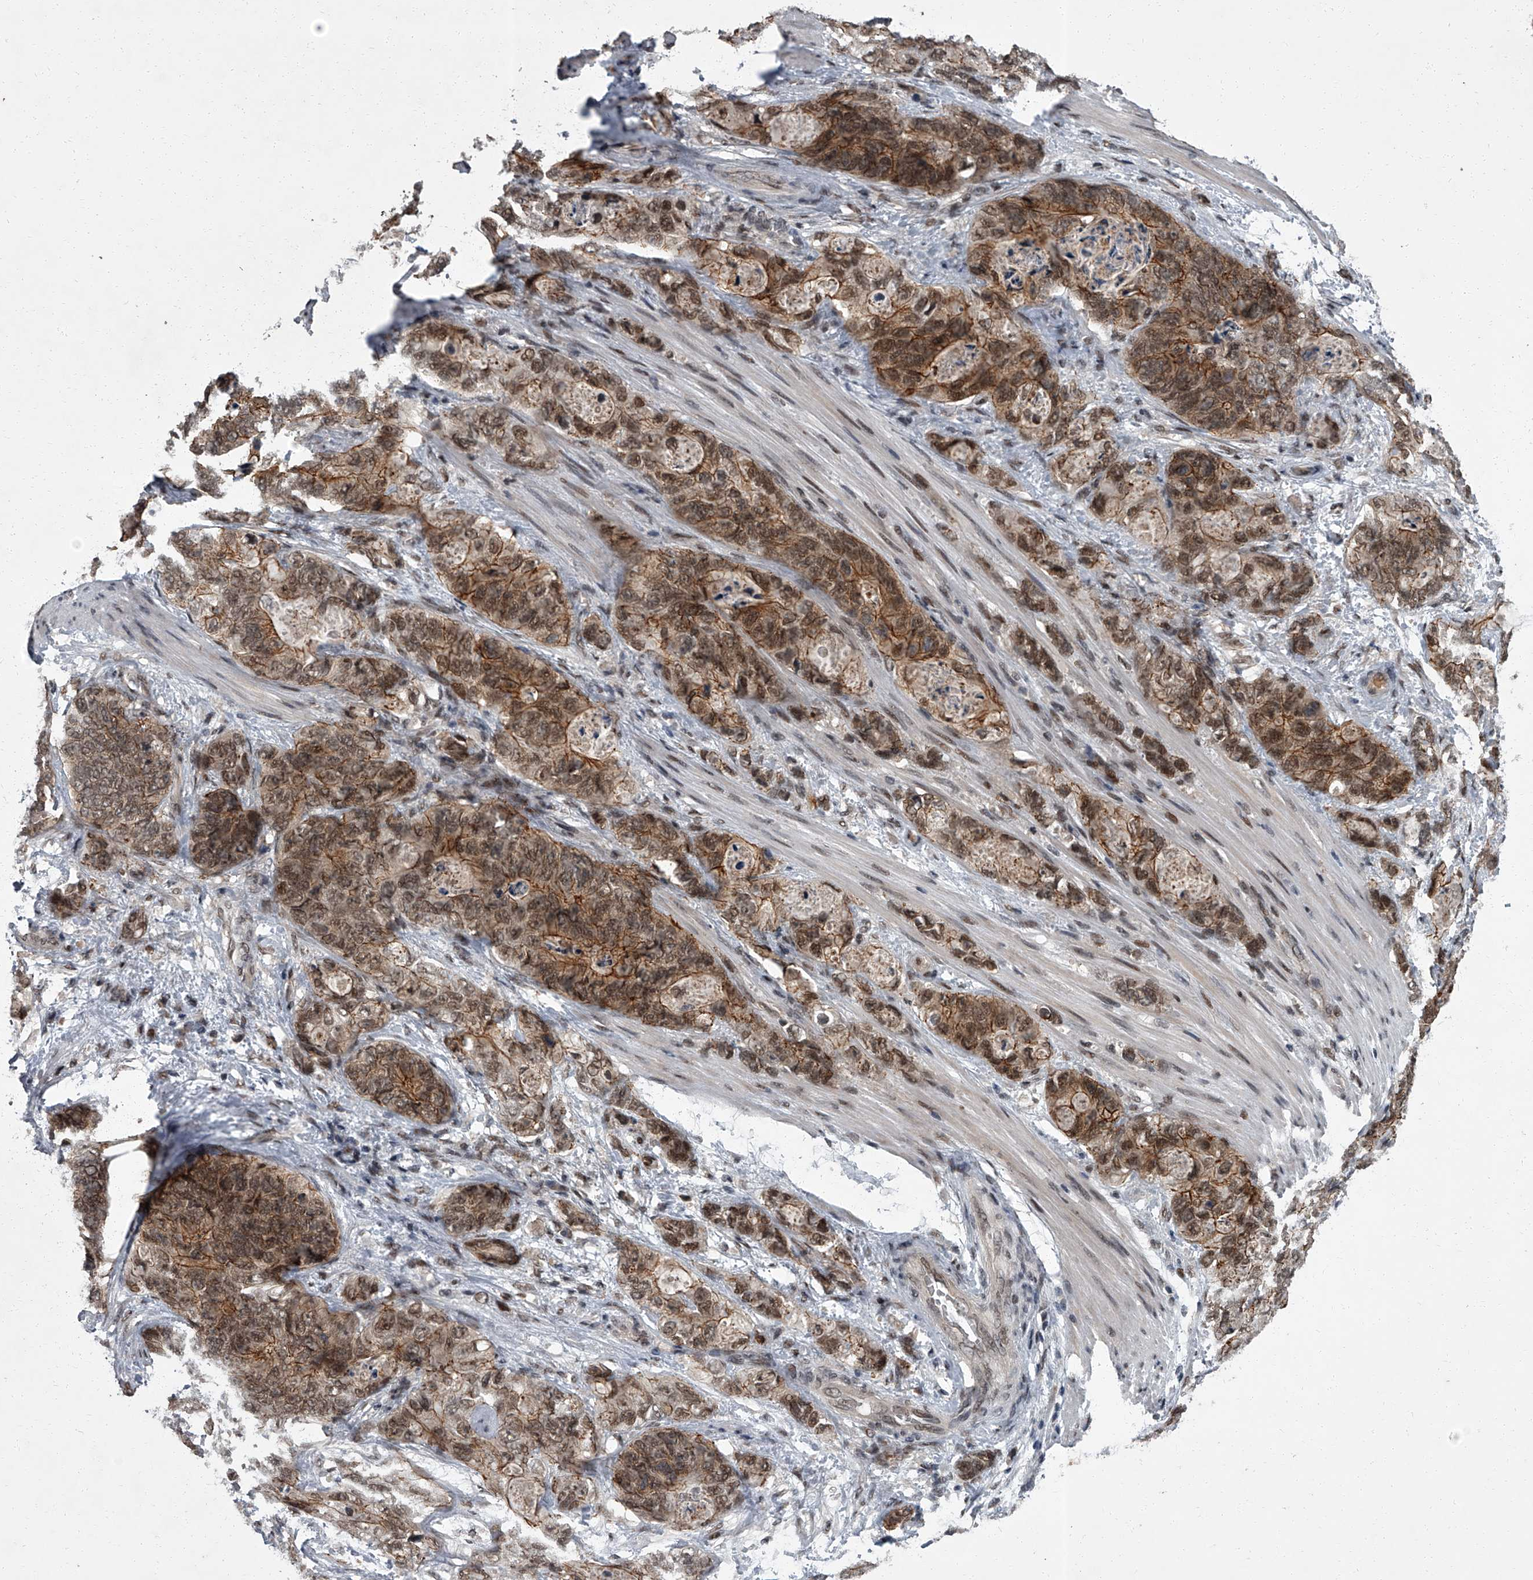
{"staining": {"intensity": "moderate", "quantity": ">75%", "location": "cytoplasmic/membranous"}, "tissue": "stomach cancer", "cell_type": "Tumor cells", "image_type": "cancer", "snomed": [{"axis": "morphology", "description": "Normal tissue, NOS"}, {"axis": "morphology", "description": "Adenocarcinoma, NOS"}, {"axis": "topography", "description": "Stomach"}], "caption": "Human stomach cancer (adenocarcinoma) stained with a protein marker exhibits moderate staining in tumor cells.", "gene": "ZNF518B", "patient": {"sex": "female", "age": 89}}